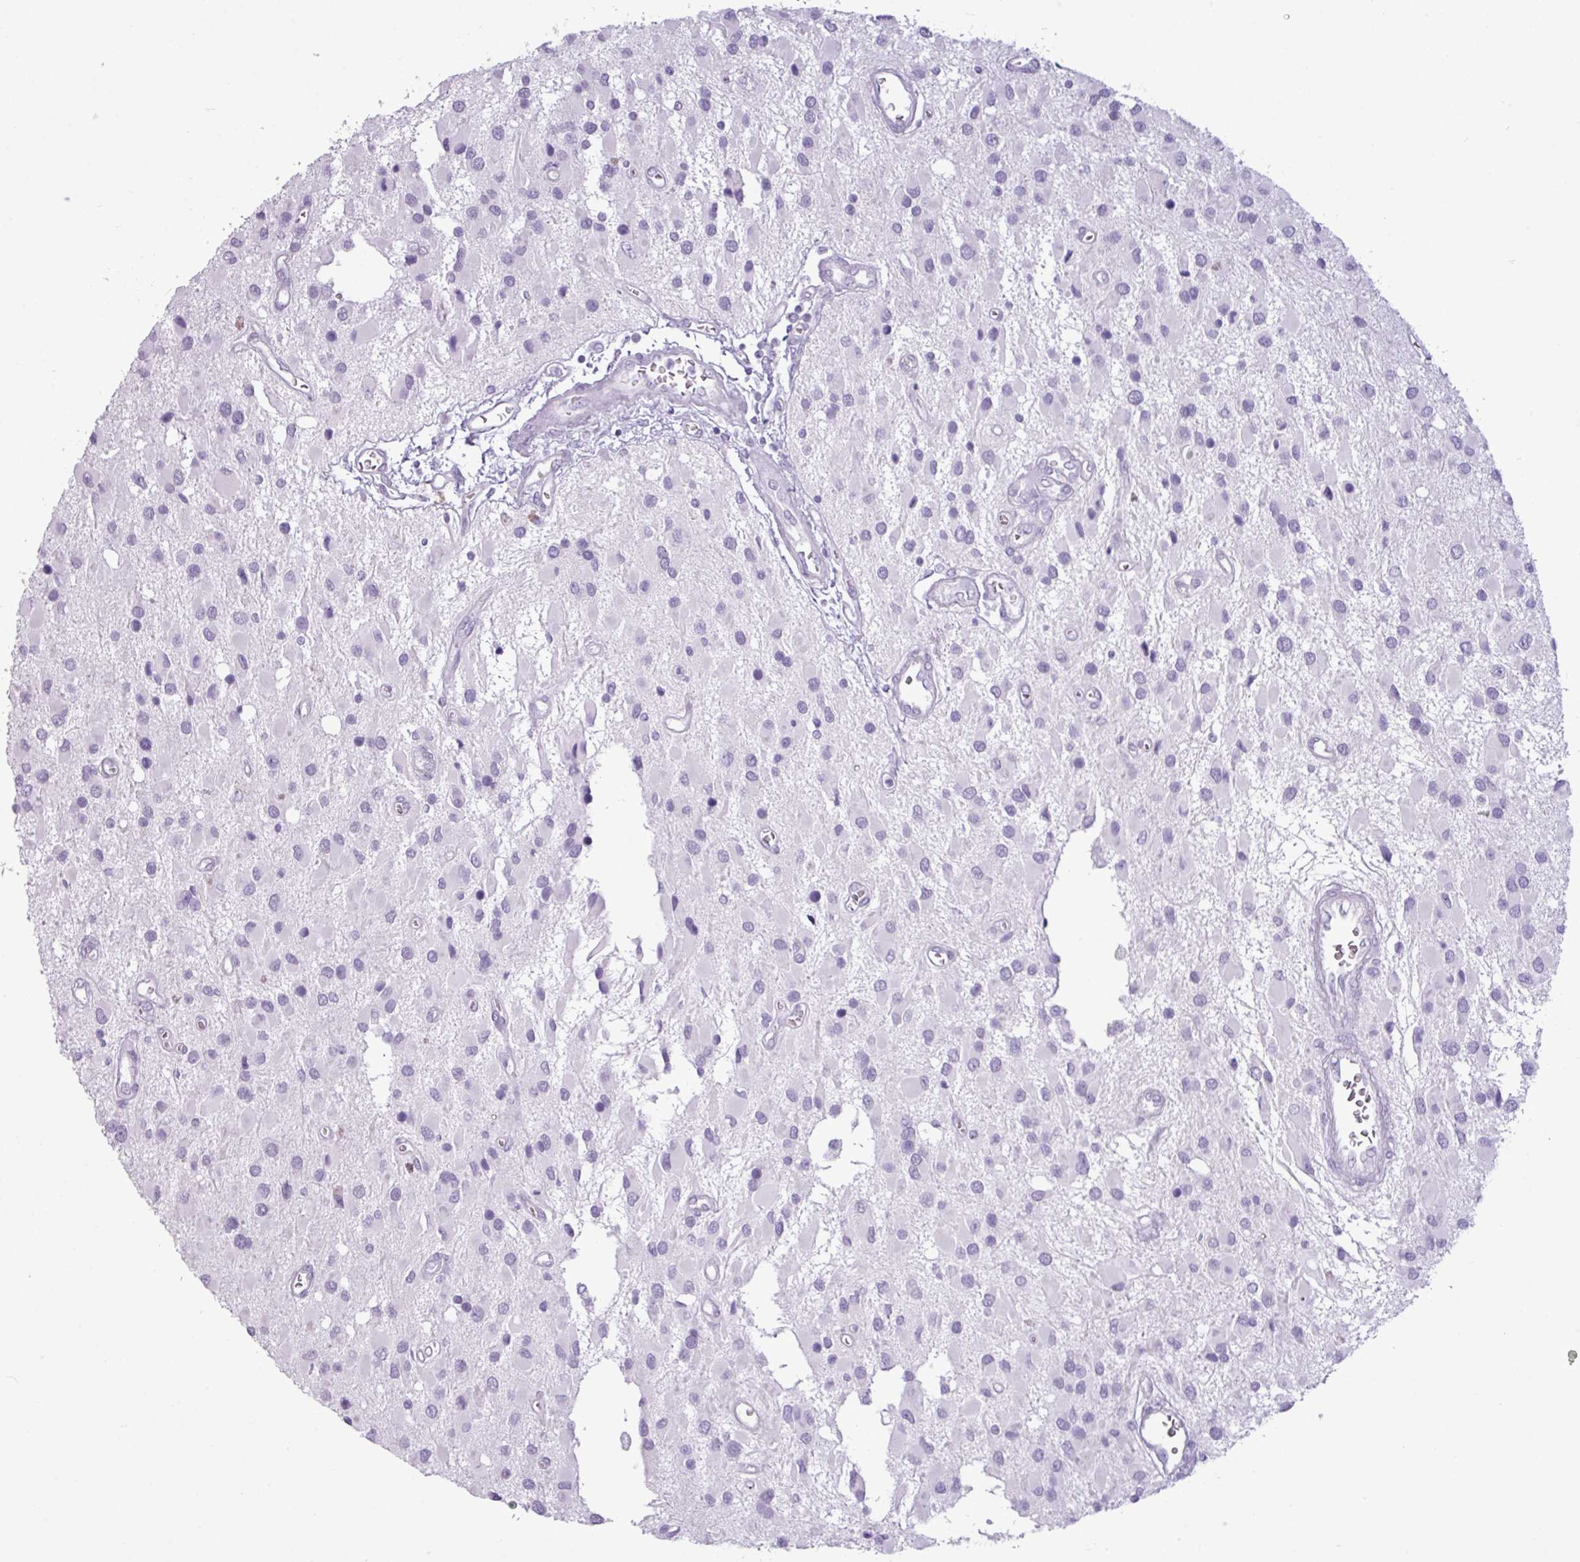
{"staining": {"intensity": "negative", "quantity": "none", "location": "none"}, "tissue": "glioma", "cell_type": "Tumor cells", "image_type": "cancer", "snomed": [{"axis": "morphology", "description": "Glioma, malignant, High grade"}, {"axis": "topography", "description": "Brain"}], "caption": "Tumor cells are negative for protein expression in human malignant glioma (high-grade).", "gene": "AMY2A", "patient": {"sex": "male", "age": 53}}